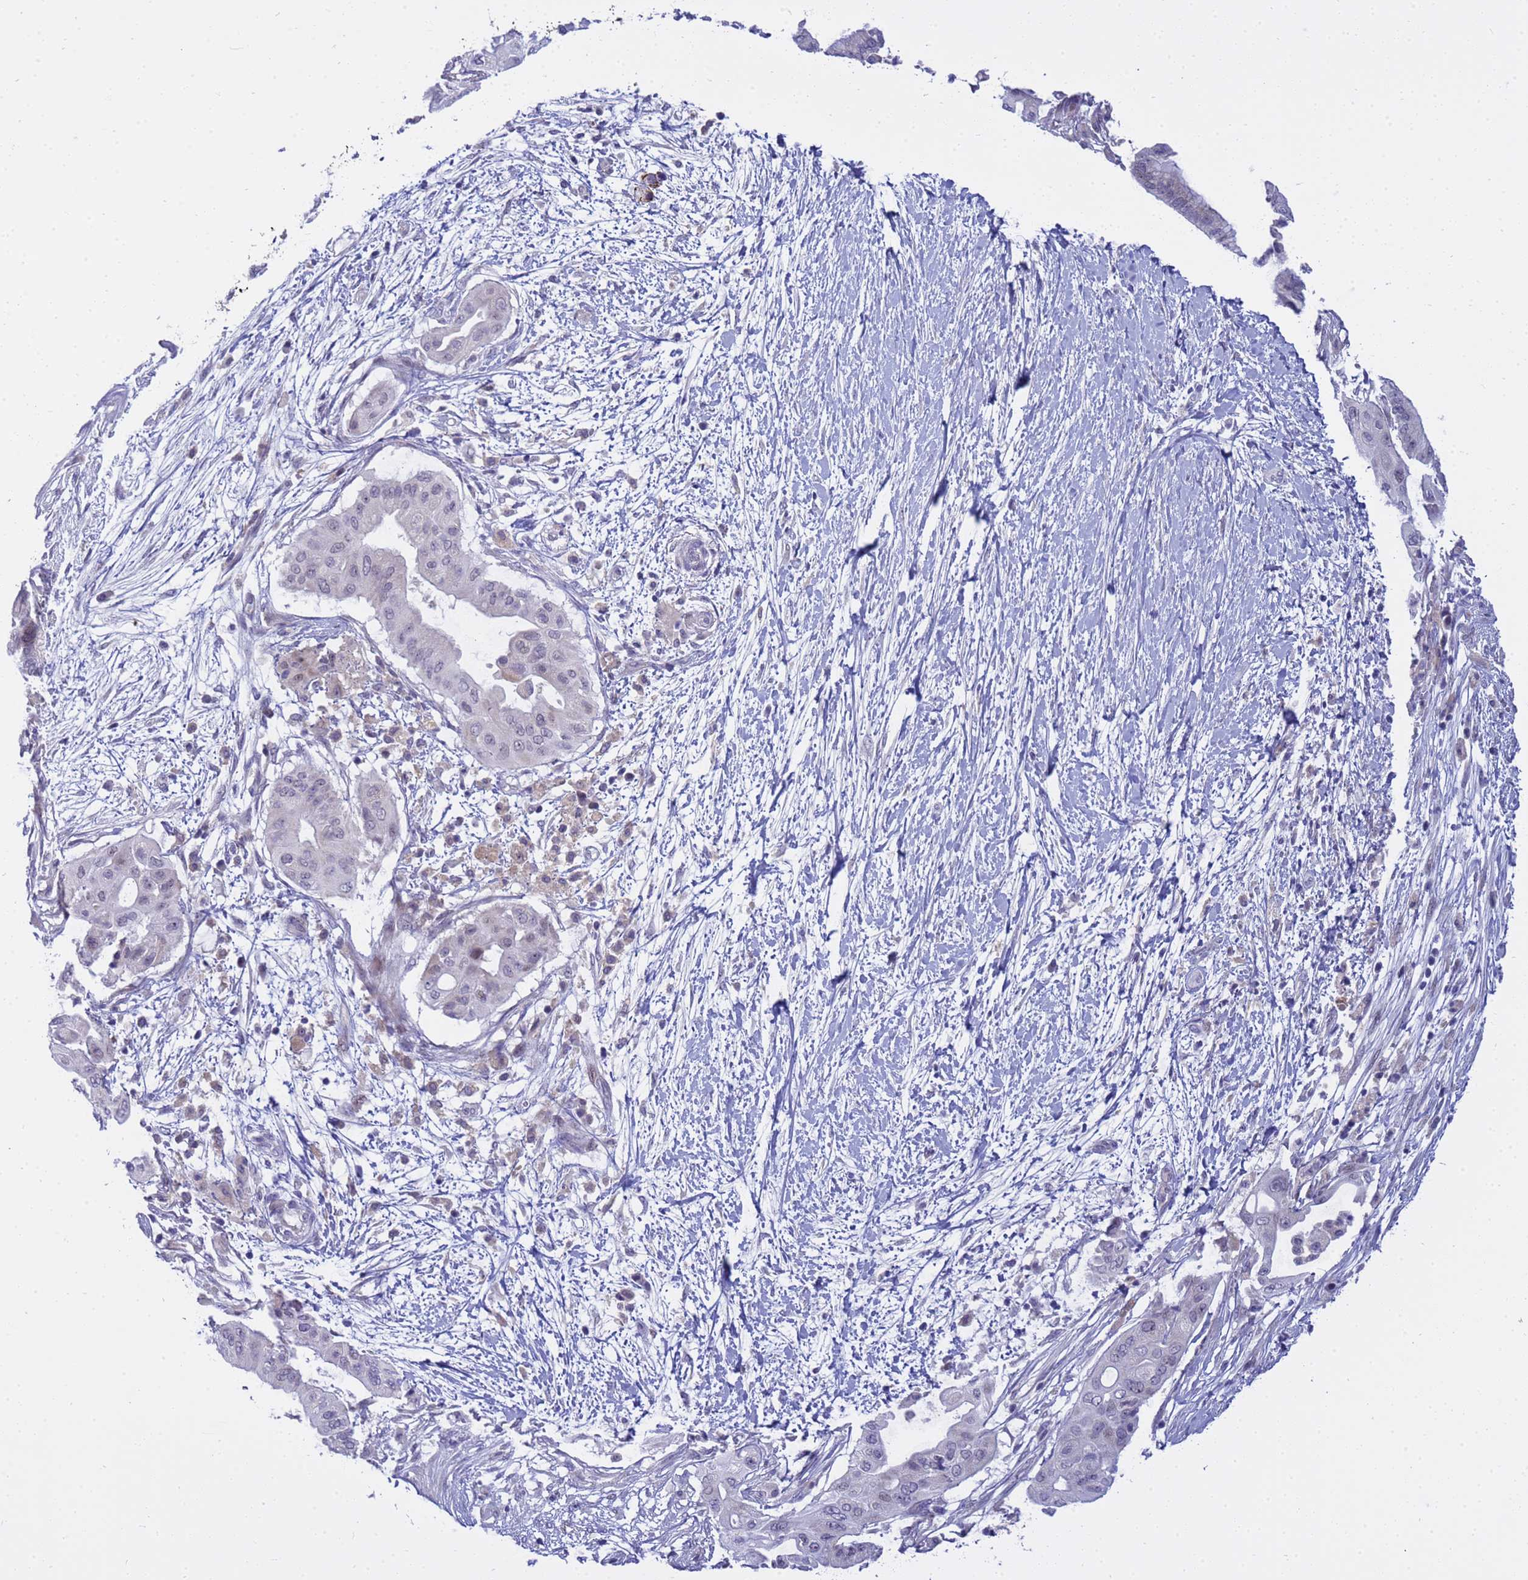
{"staining": {"intensity": "negative", "quantity": "none", "location": "none"}, "tissue": "pancreatic cancer", "cell_type": "Tumor cells", "image_type": "cancer", "snomed": [{"axis": "morphology", "description": "Adenocarcinoma, NOS"}, {"axis": "topography", "description": "Pancreas"}], "caption": "Protein analysis of pancreatic adenocarcinoma shows no significant expression in tumor cells. (DAB (3,3'-diaminobenzidine) immunohistochemistry (IHC), high magnification).", "gene": "LRATD1", "patient": {"sex": "male", "age": 68}}